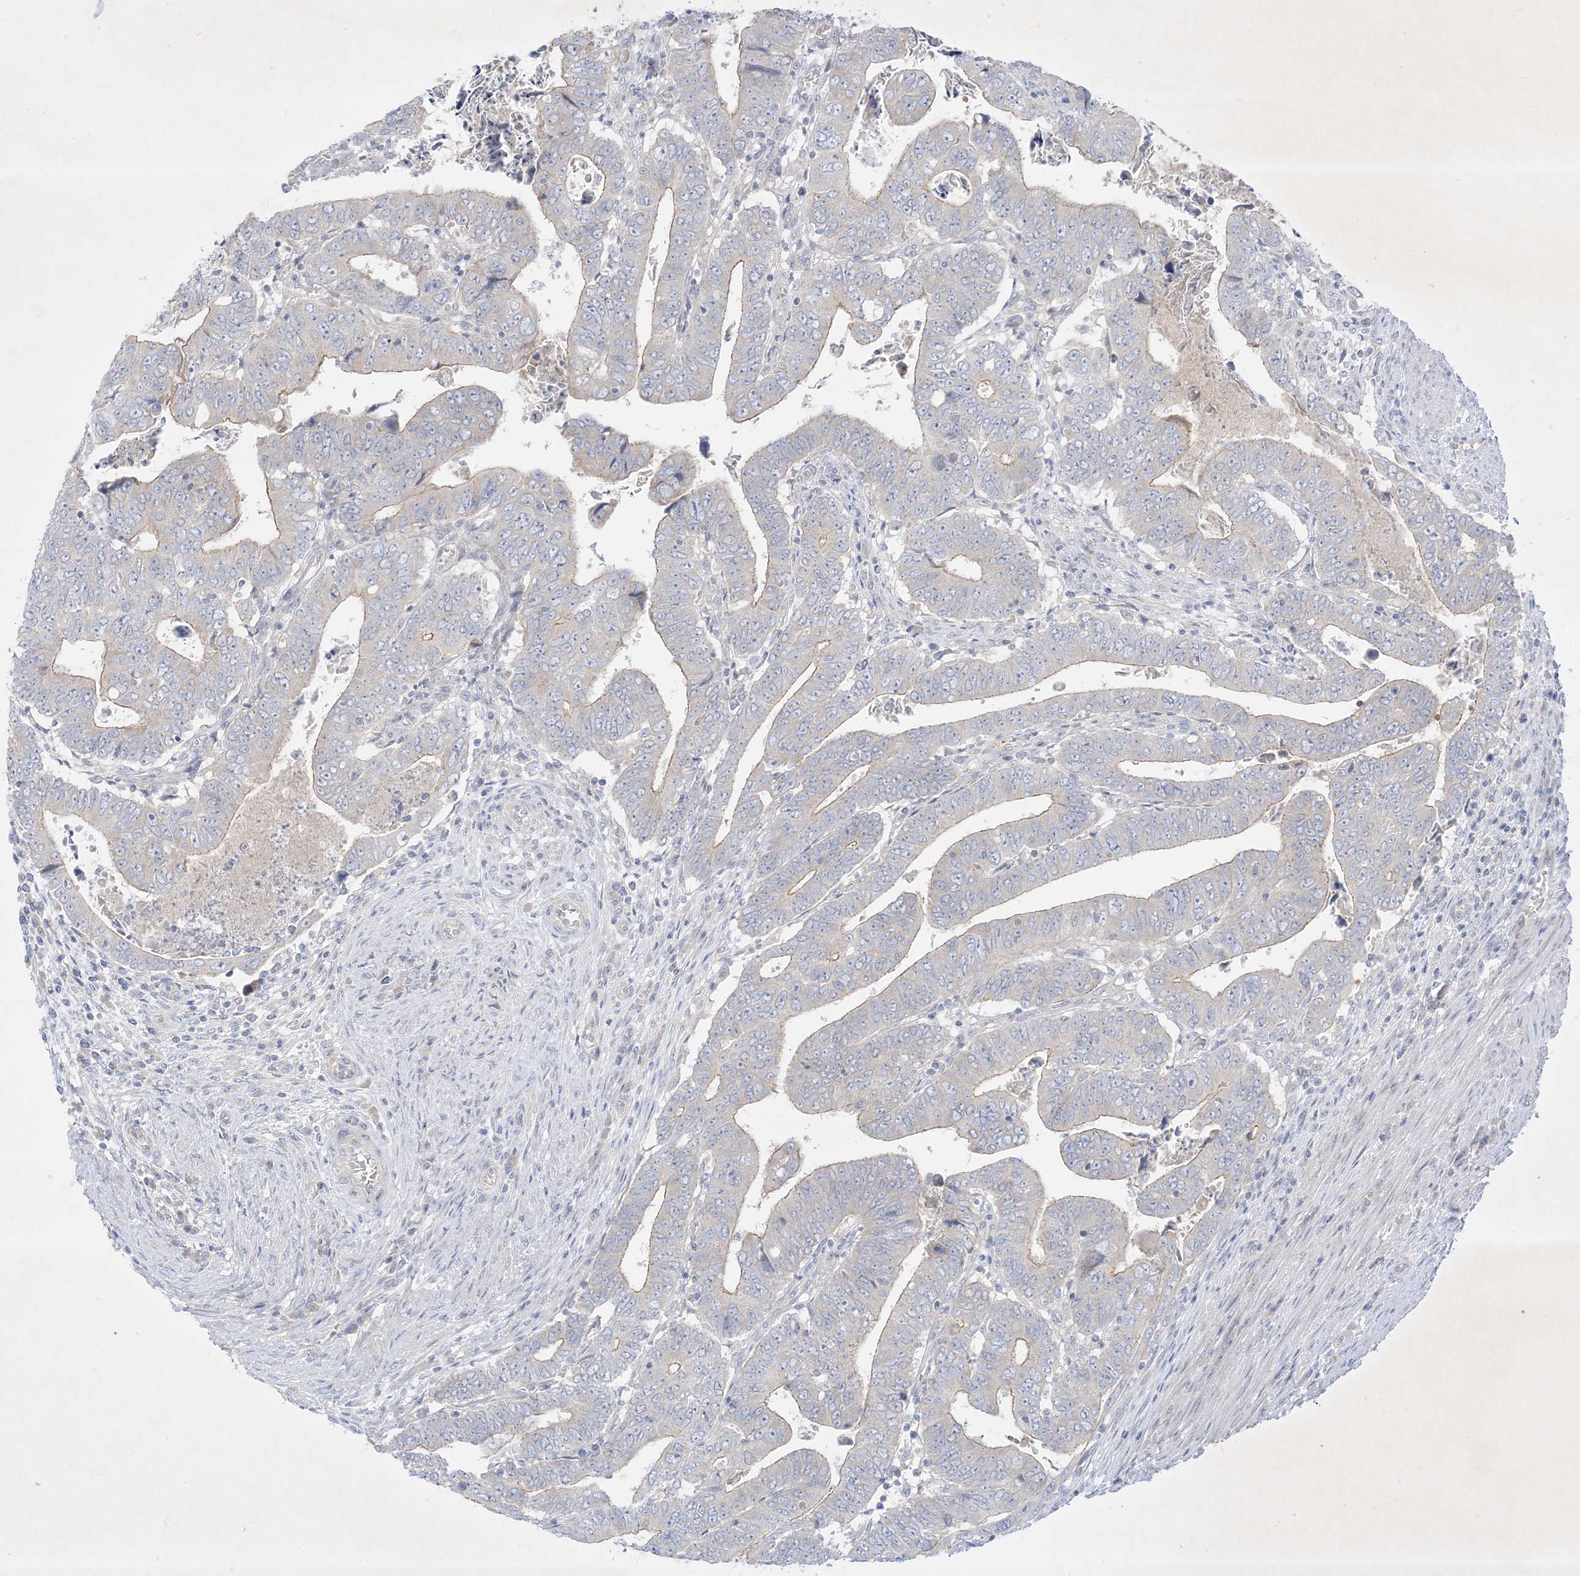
{"staining": {"intensity": "weak", "quantity": "25%-75%", "location": "cytoplasmic/membranous"}, "tissue": "colorectal cancer", "cell_type": "Tumor cells", "image_type": "cancer", "snomed": [{"axis": "morphology", "description": "Normal tissue, NOS"}, {"axis": "morphology", "description": "Adenocarcinoma, NOS"}, {"axis": "topography", "description": "Rectum"}], "caption": "High-magnification brightfield microscopy of colorectal adenocarcinoma stained with DAB (brown) and counterstained with hematoxylin (blue). tumor cells exhibit weak cytoplasmic/membranous expression is present in approximately25%-75% of cells.", "gene": "PLEKHA3", "patient": {"sex": "female", "age": 65}}